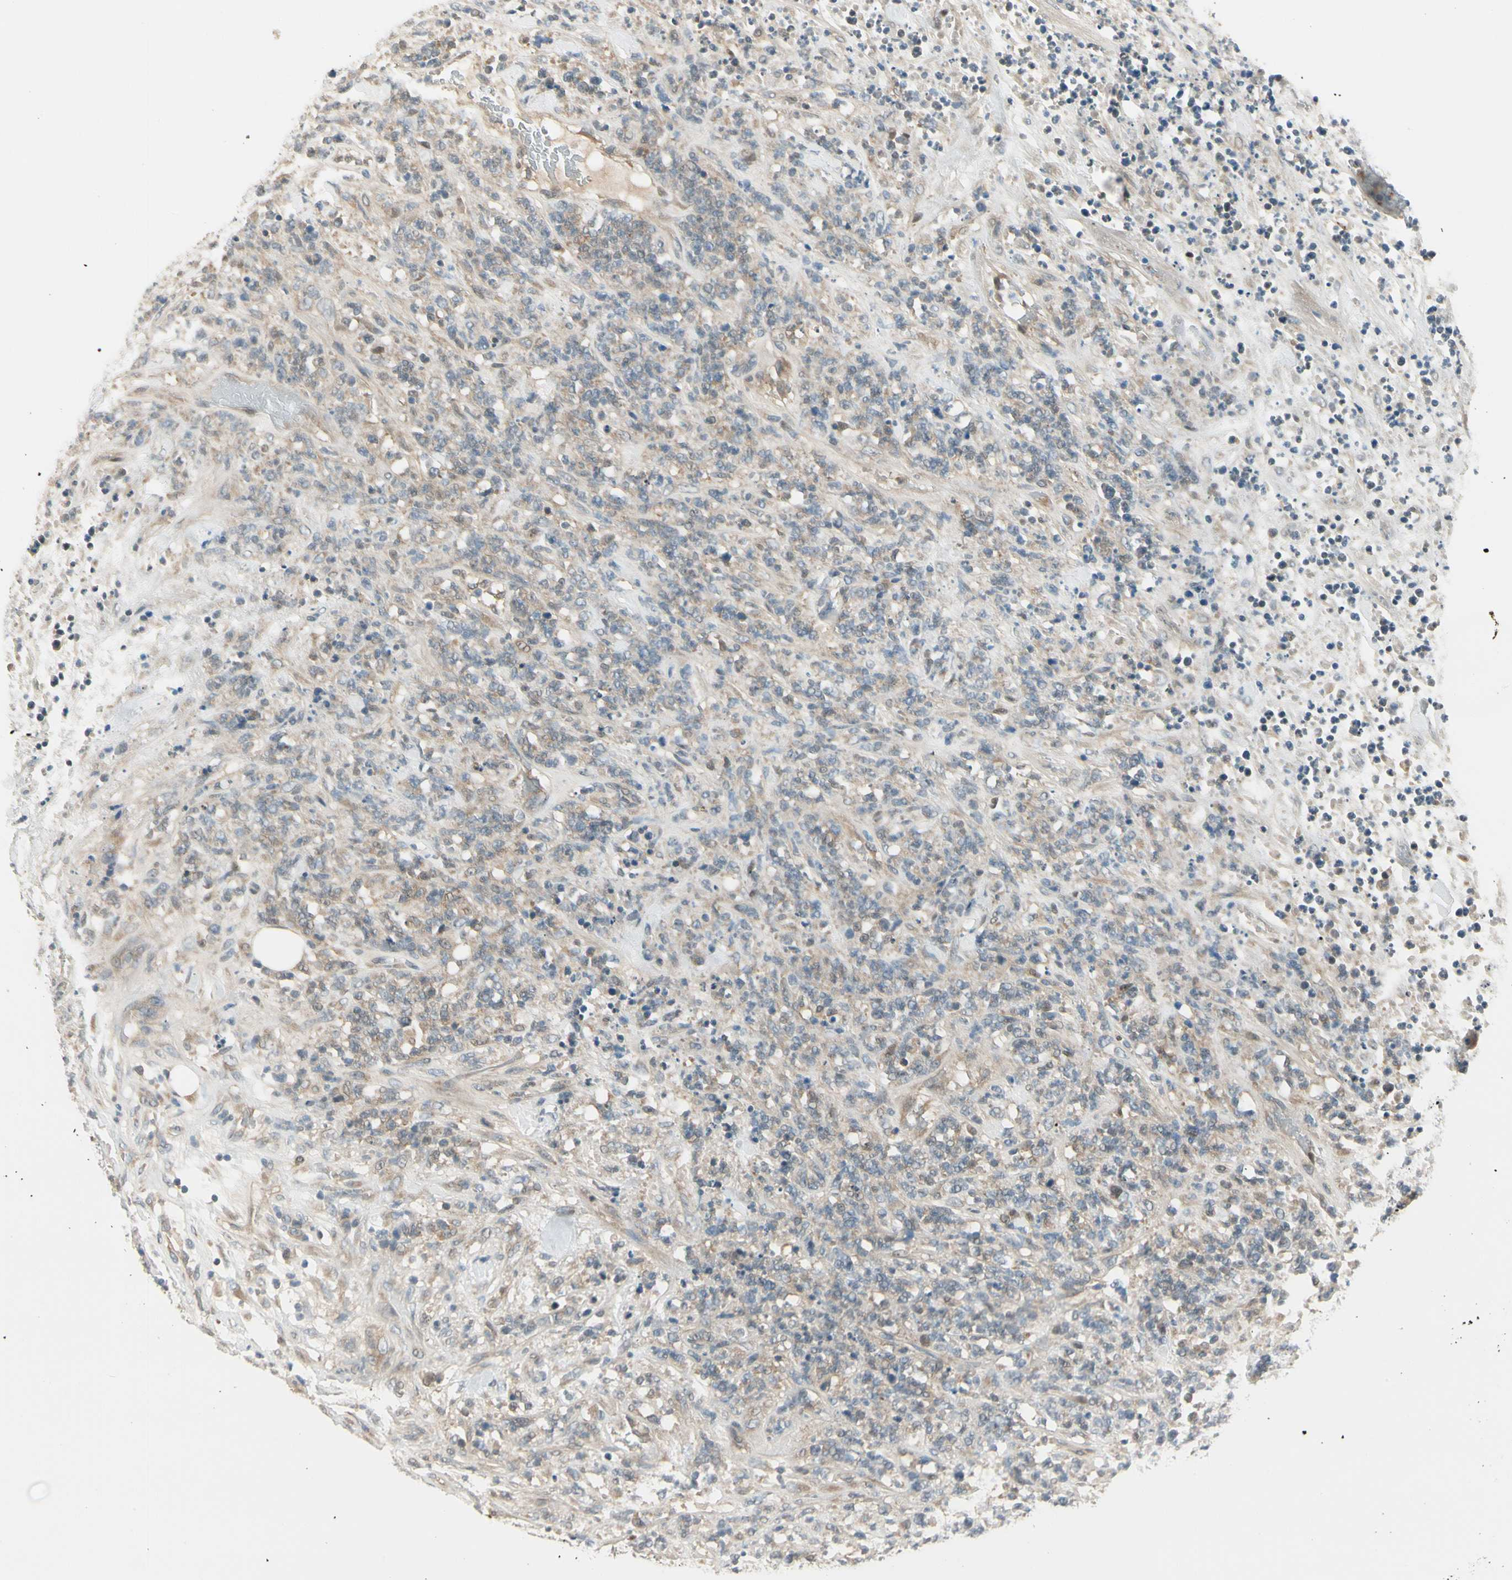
{"staining": {"intensity": "weak", "quantity": "25%-75%", "location": "cytoplasmic/membranous"}, "tissue": "lymphoma", "cell_type": "Tumor cells", "image_type": "cancer", "snomed": [{"axis": "morphology", "description": "Malignant lymphoma, non-Hodgkin's type, High grade"}, {"axis": "topography", "description": "Soft tissue"}], "caption": "About 25%-75% of tumor cells in lymphoma demonstrate weak cytoplasmic/membranous protein positivity as visualized by brown immunohistochemical staining.", "gene": "EPHB3", "patient": {"sex": "male", "age": 18}}